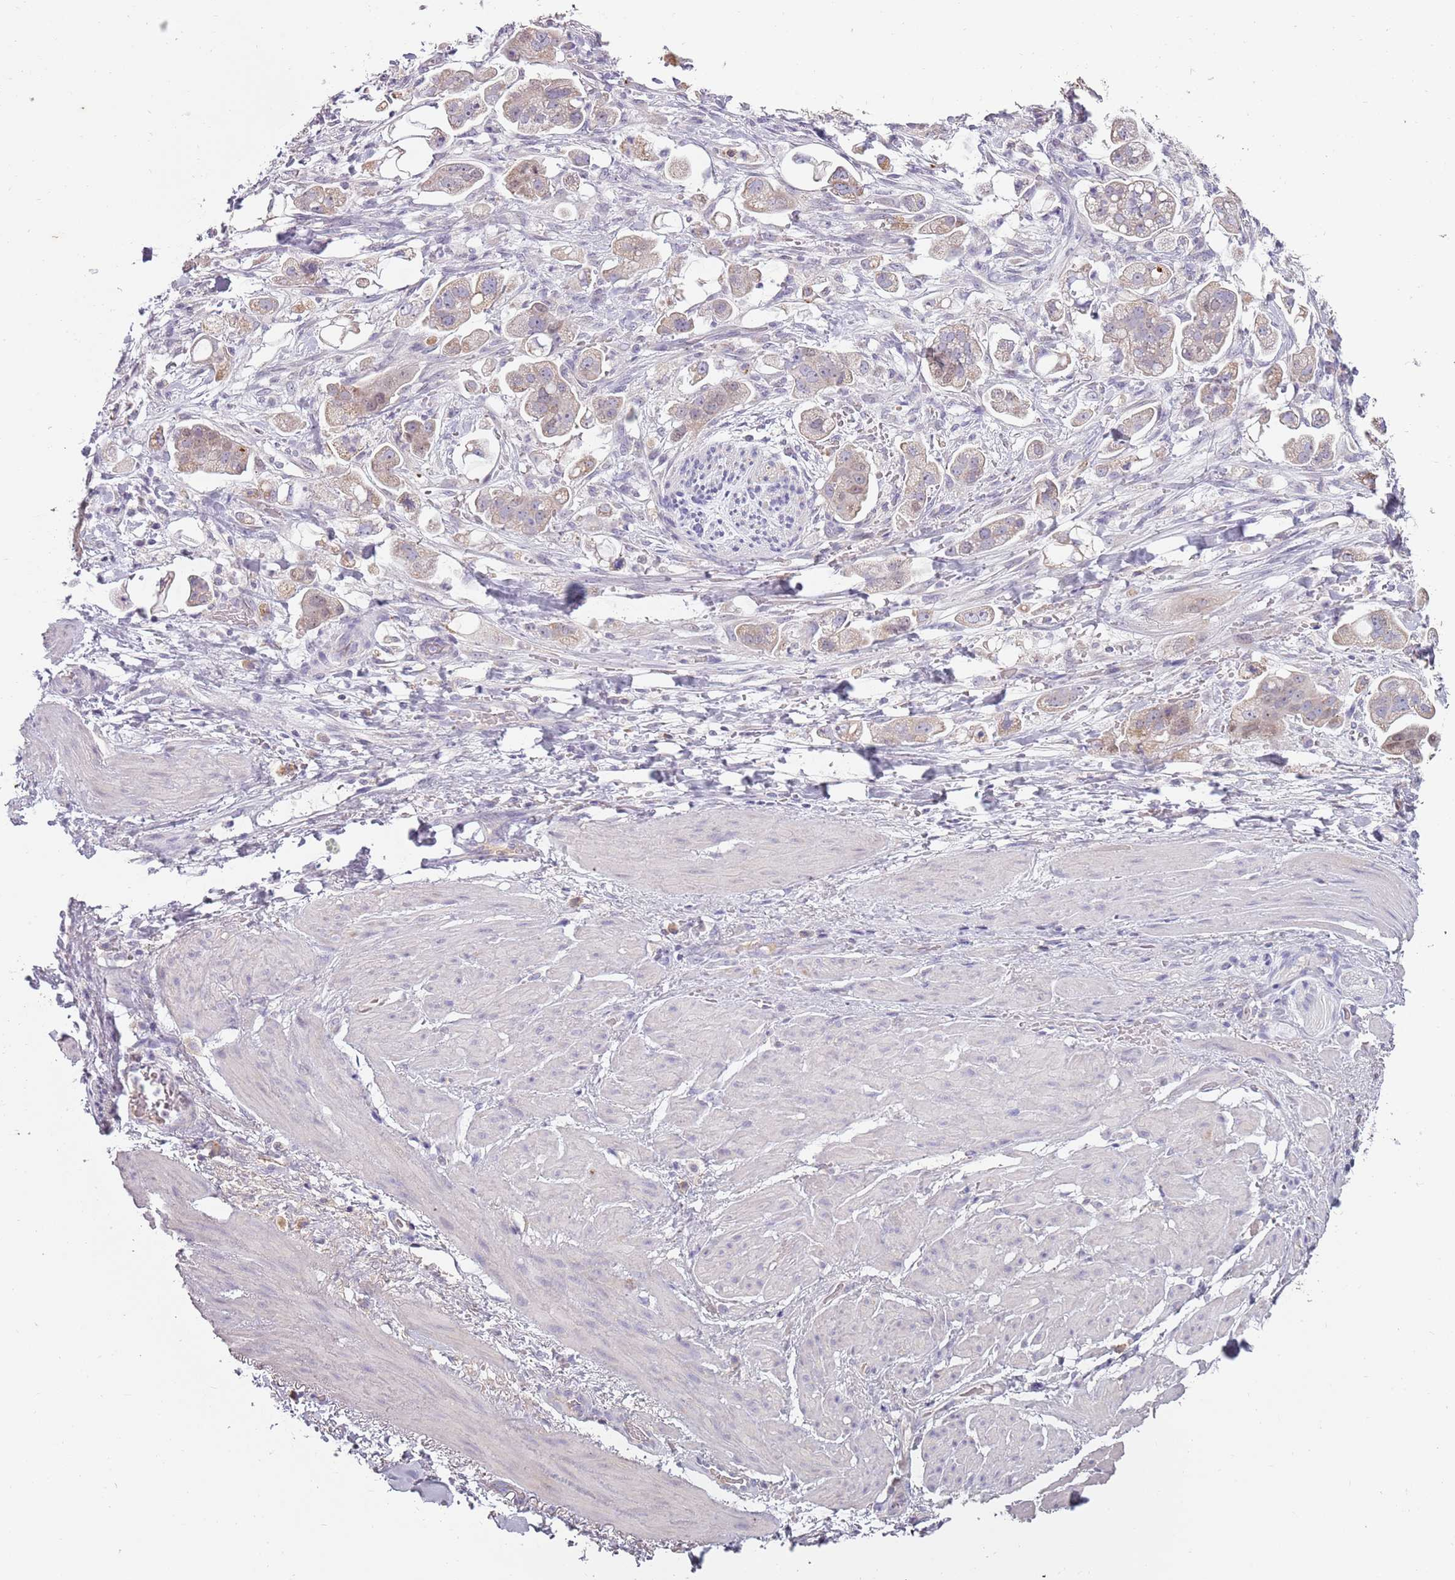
{"staining": {"intensity": "weak", "quantity": "<25%", "location": "cytoplasmic/membranous,nuclear"}, "tissue": "stomach cancer", "cell_type": "Tumor cells", "image_type": "cancer", "snomed": [{"axis": "morphology", "description": "Adenocarcinoma, NOS"}, {"axis": "topography", "description": "Stomach"}], "caption": "Image shows no protein expression in tumor cells of stomach adenocarcinoma tissue.", "gene": "SYS1", "patient": {"sex": "male", "age": 62}}